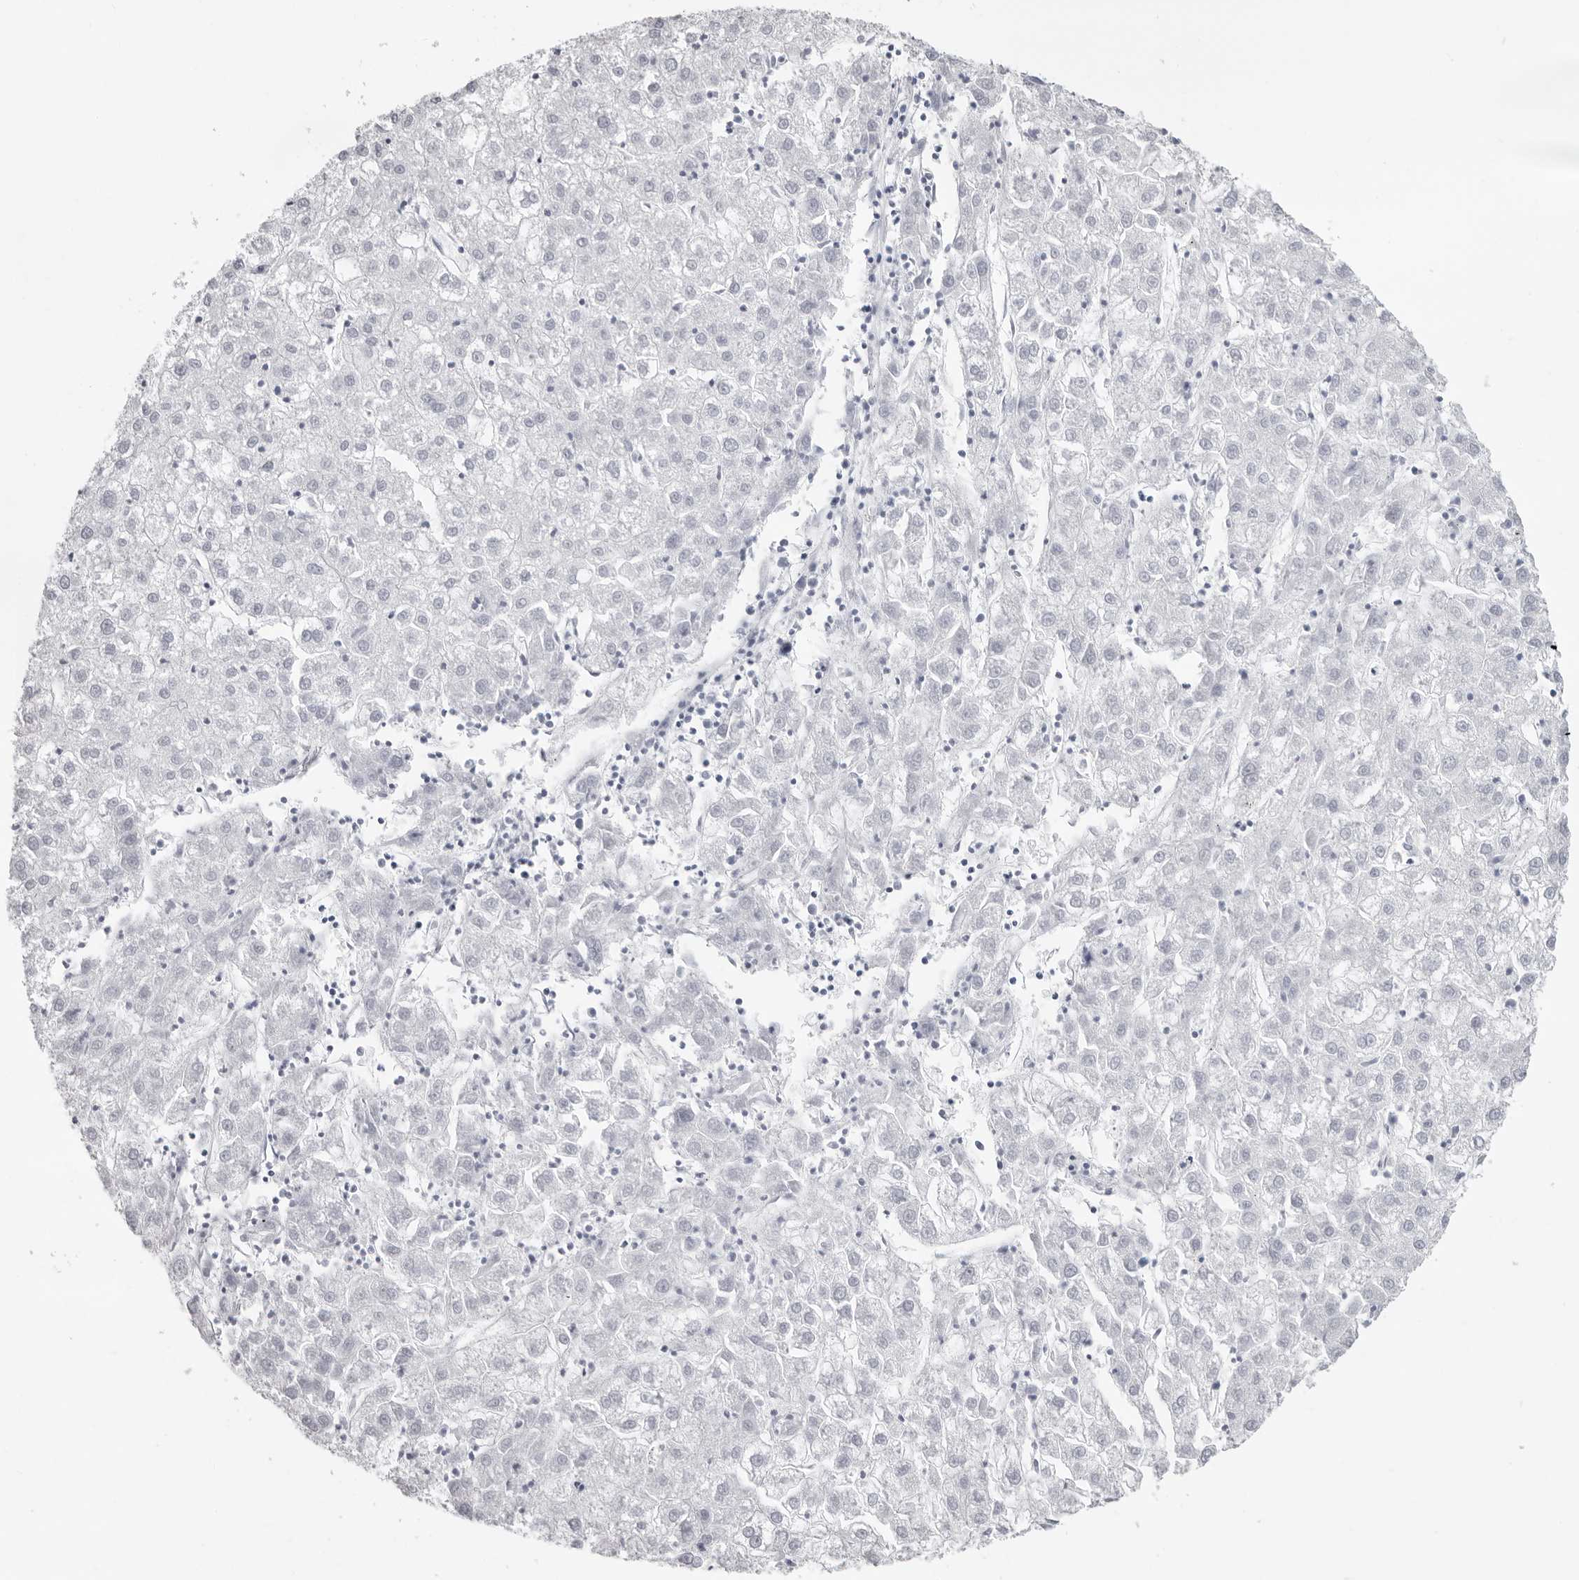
{"staining": {"intensity": "negative", "quantity": "none", "location": "none"}, "tissue": "liver cancer", "cell_type": "Tumor cells", "image_type": "cancer", "snomed": [{"axis": "morphology", "description": "Carcinoma, Hepatocellular, NOS"}, {"axis": "topography", "description": "Liver"}], "caption": "Photomicrograph shows no protein expression in tumor cells of liver cancer tissue.", "gene": "KLK9", "patient": {"sex": "male", "age": 72}}